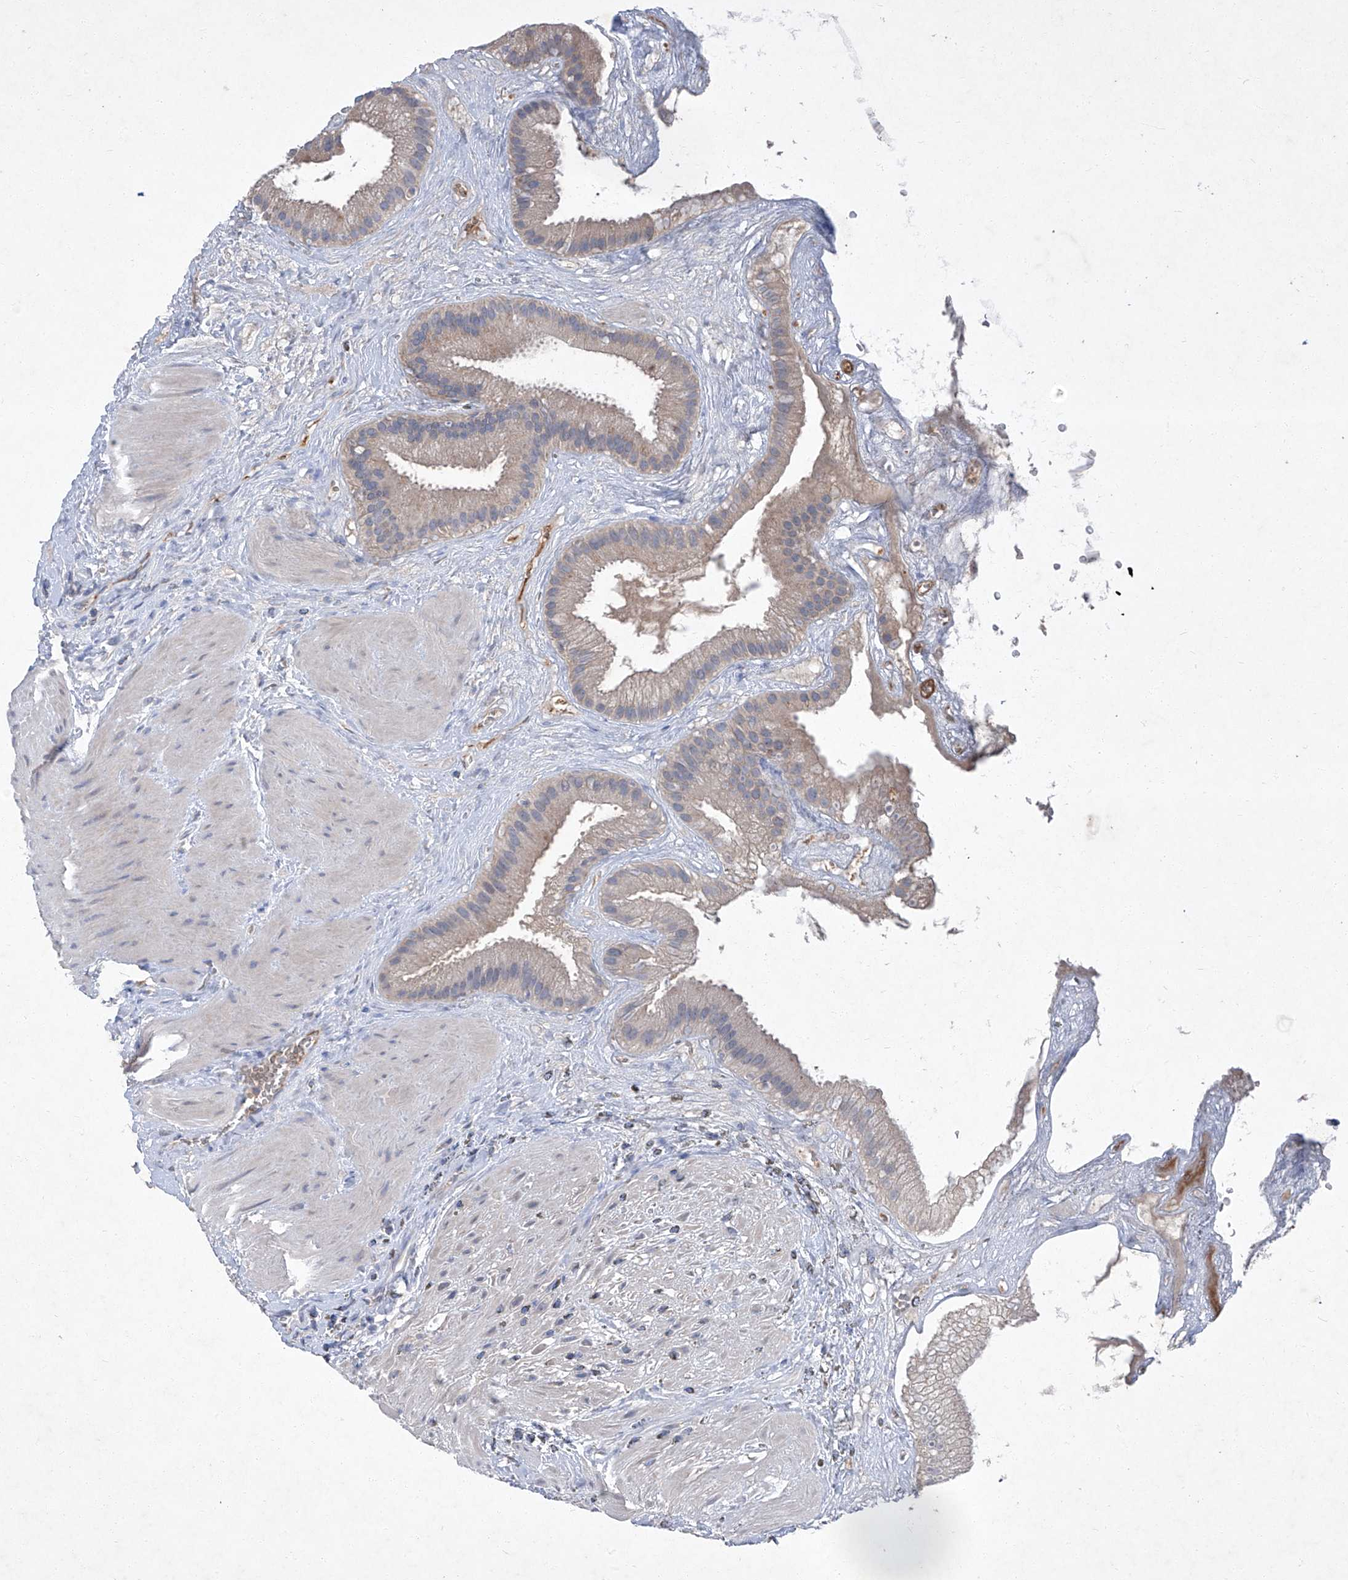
{"staining": {"intensity": "weak", "quantity": ">75%", "location": "cytoplasmic/membranous"}, "tissue": "gallbladder", "cell_type": "Glandular cells", "image_type": "normal", "snomed": [{"axis": "morphology", "description": "Normal tissue, NOS"}, {"axis": "topography", "description": "Gallbladder"}], "caption": "Immunohistochemistry (IHC) of normal human gallbladder reveals low levels of weak cytoplasmic/membranous positivity in approximately >75% of glandular cells.", "gene": "SBK2", "patient": {"sex": "male", "age": 55}}